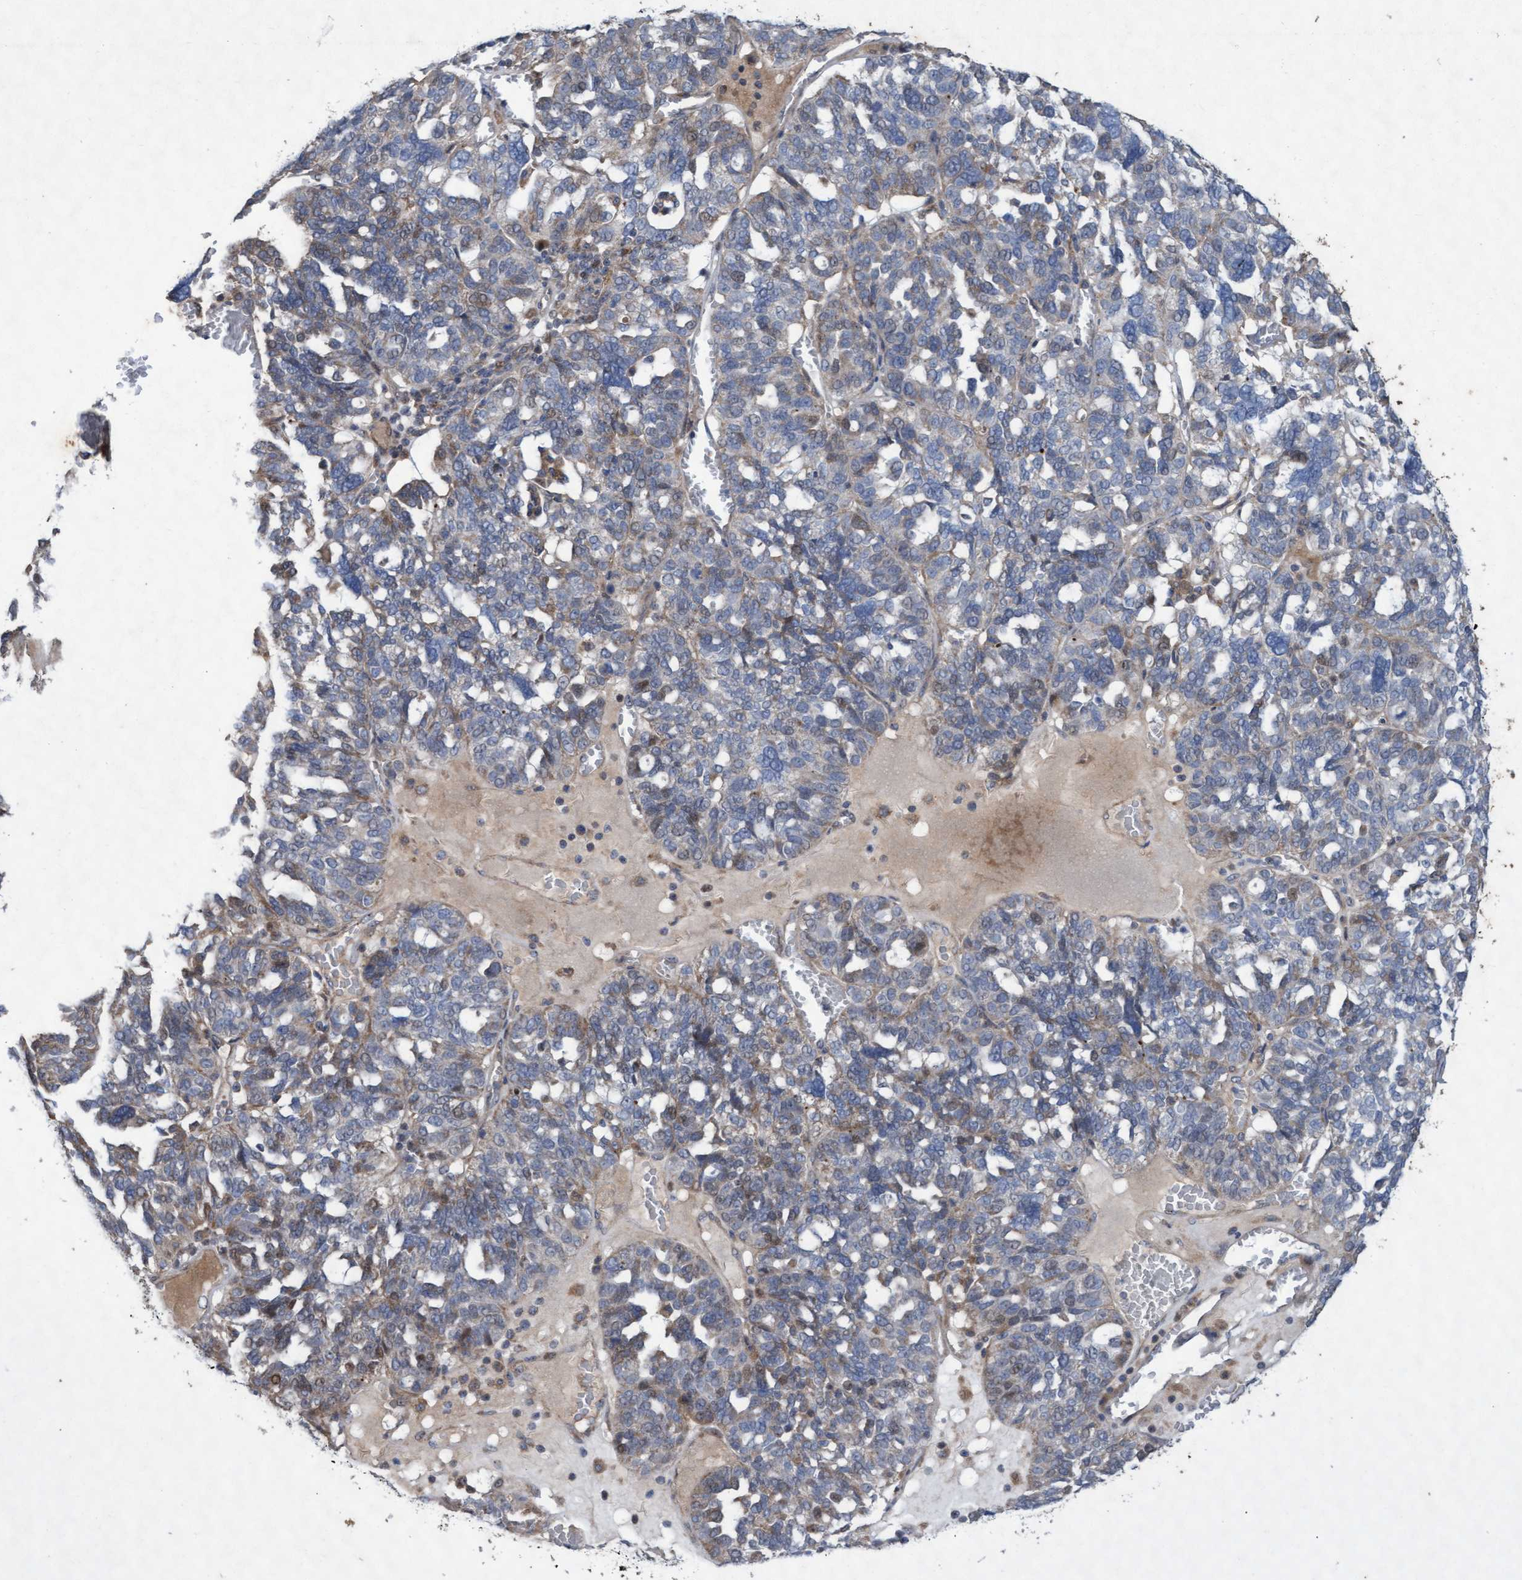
{"staining": {"intensity": "weak", "quantity": "<25%", "location": "cytoplasmic/membranous"}, "tissue": "ovarian cancer", "cell_type": "Tumor cells", "image_type": "cancer", "snomed": [{"axis": "morphology", "description": "Cystadenocarcinoma, serous, NOS"}, {"axis": "topography", "description": "Ovary"}], "caption": "Human ovarian serous cystadenocarcinoma stained for a protein using IHC demonstrates no expression in tumor cells.", "gene": "ABCF2", "patient": {"sex": "female", "age": 59}}